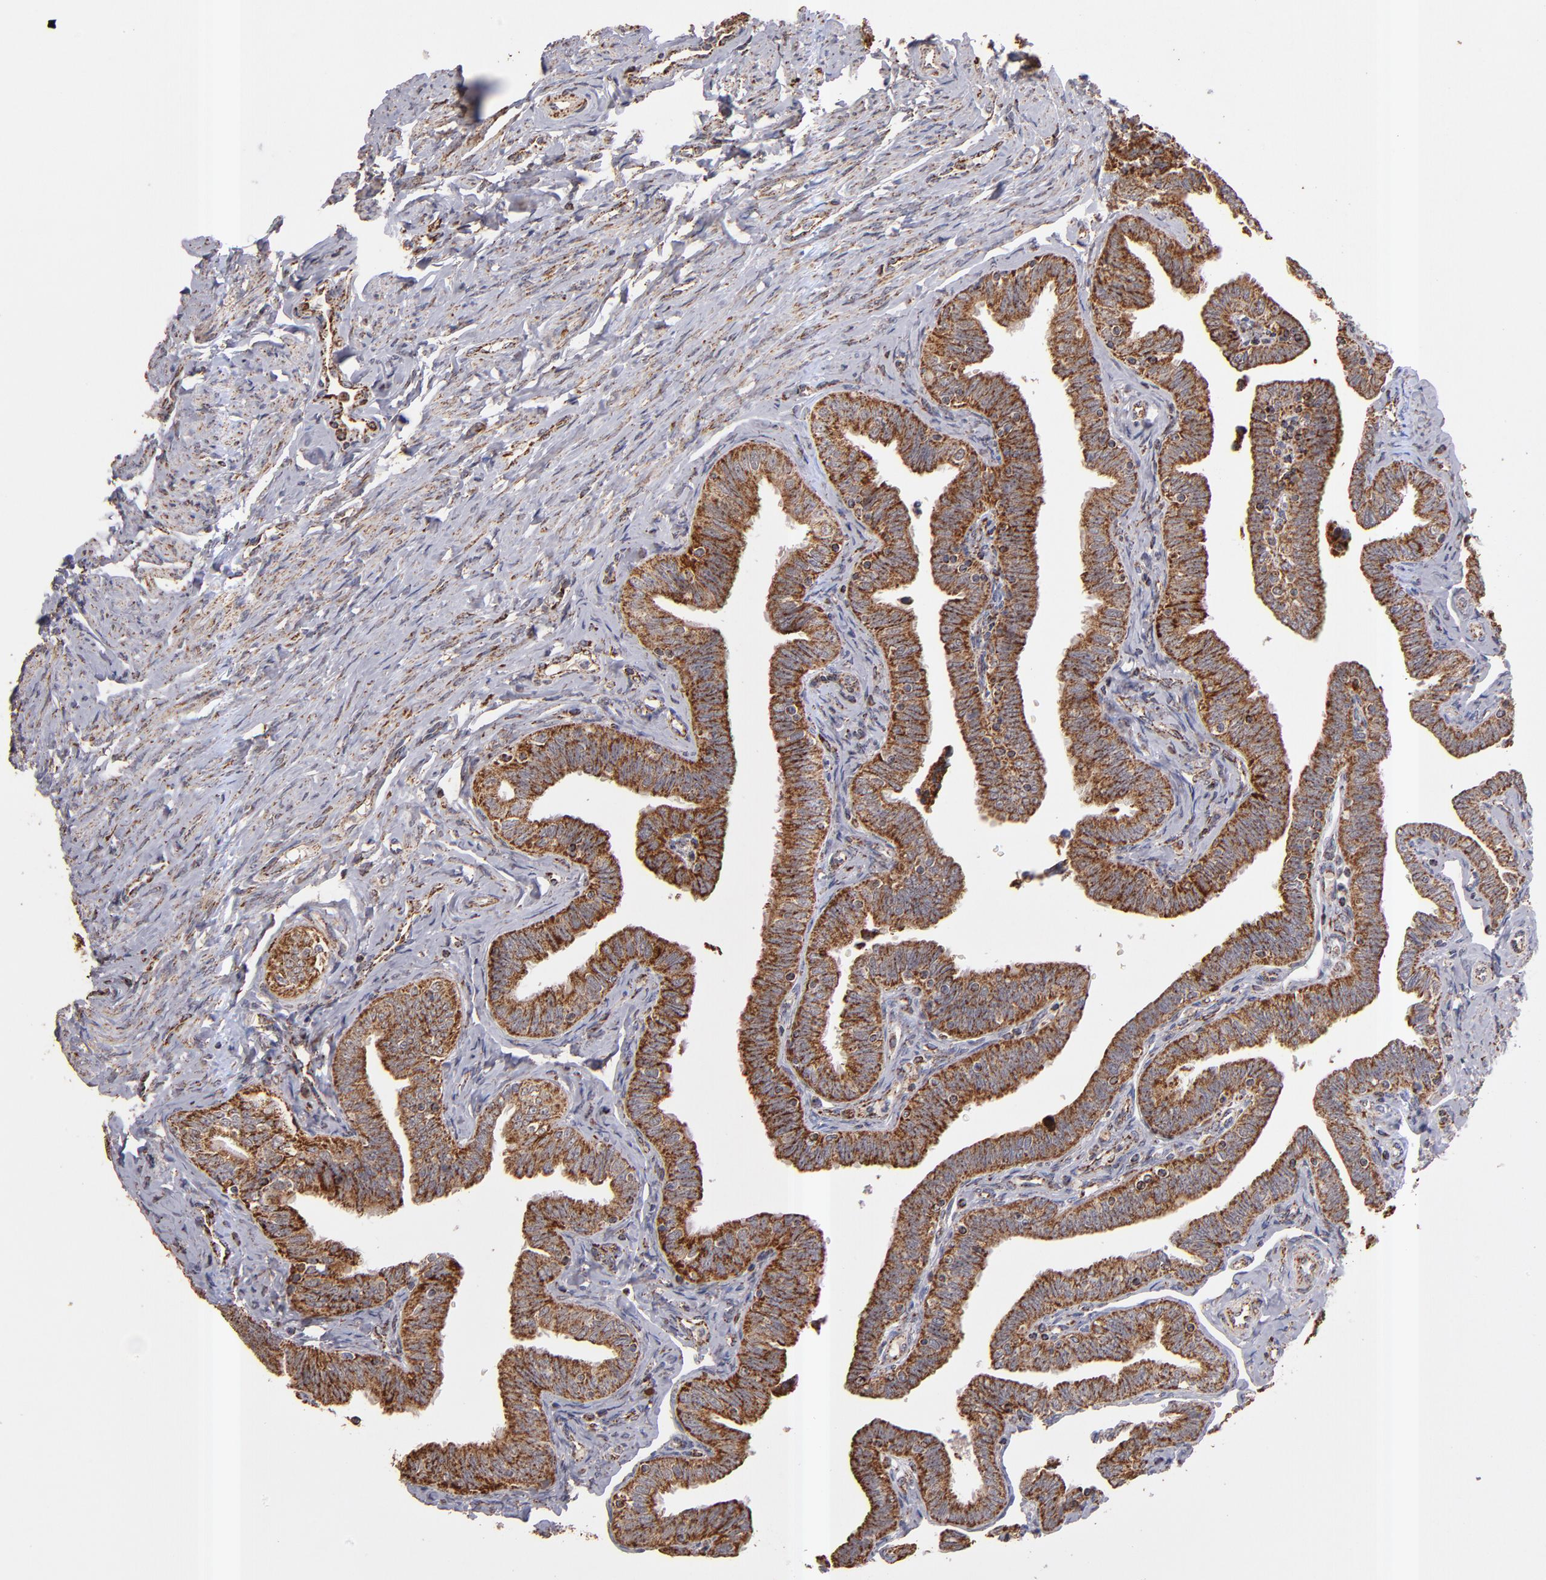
{"staining": {"intensity": "strong", "quantity": ">75%", "location": "cytoplasmic/membranous"}, "tissue": "fallopian tube", "cell_type": "Glandular cells", "image_type": "normal", "snomed": [{"axis": "morphology", "description": "Normal tissue, NOS"}, {"axis": "topography", "description": "Fallopian tube"}, {"axis": "topography", "description": "Ovary"}], "caption": "Approximately >75% of glandular cells in unremarkable human fallopian tube reveal strong cytoplasmic/membranous protein positivity as visualized by brown immunohistochemical staining.", "gene": "DLST", "patient": {"sex": "female", "age": 69}}